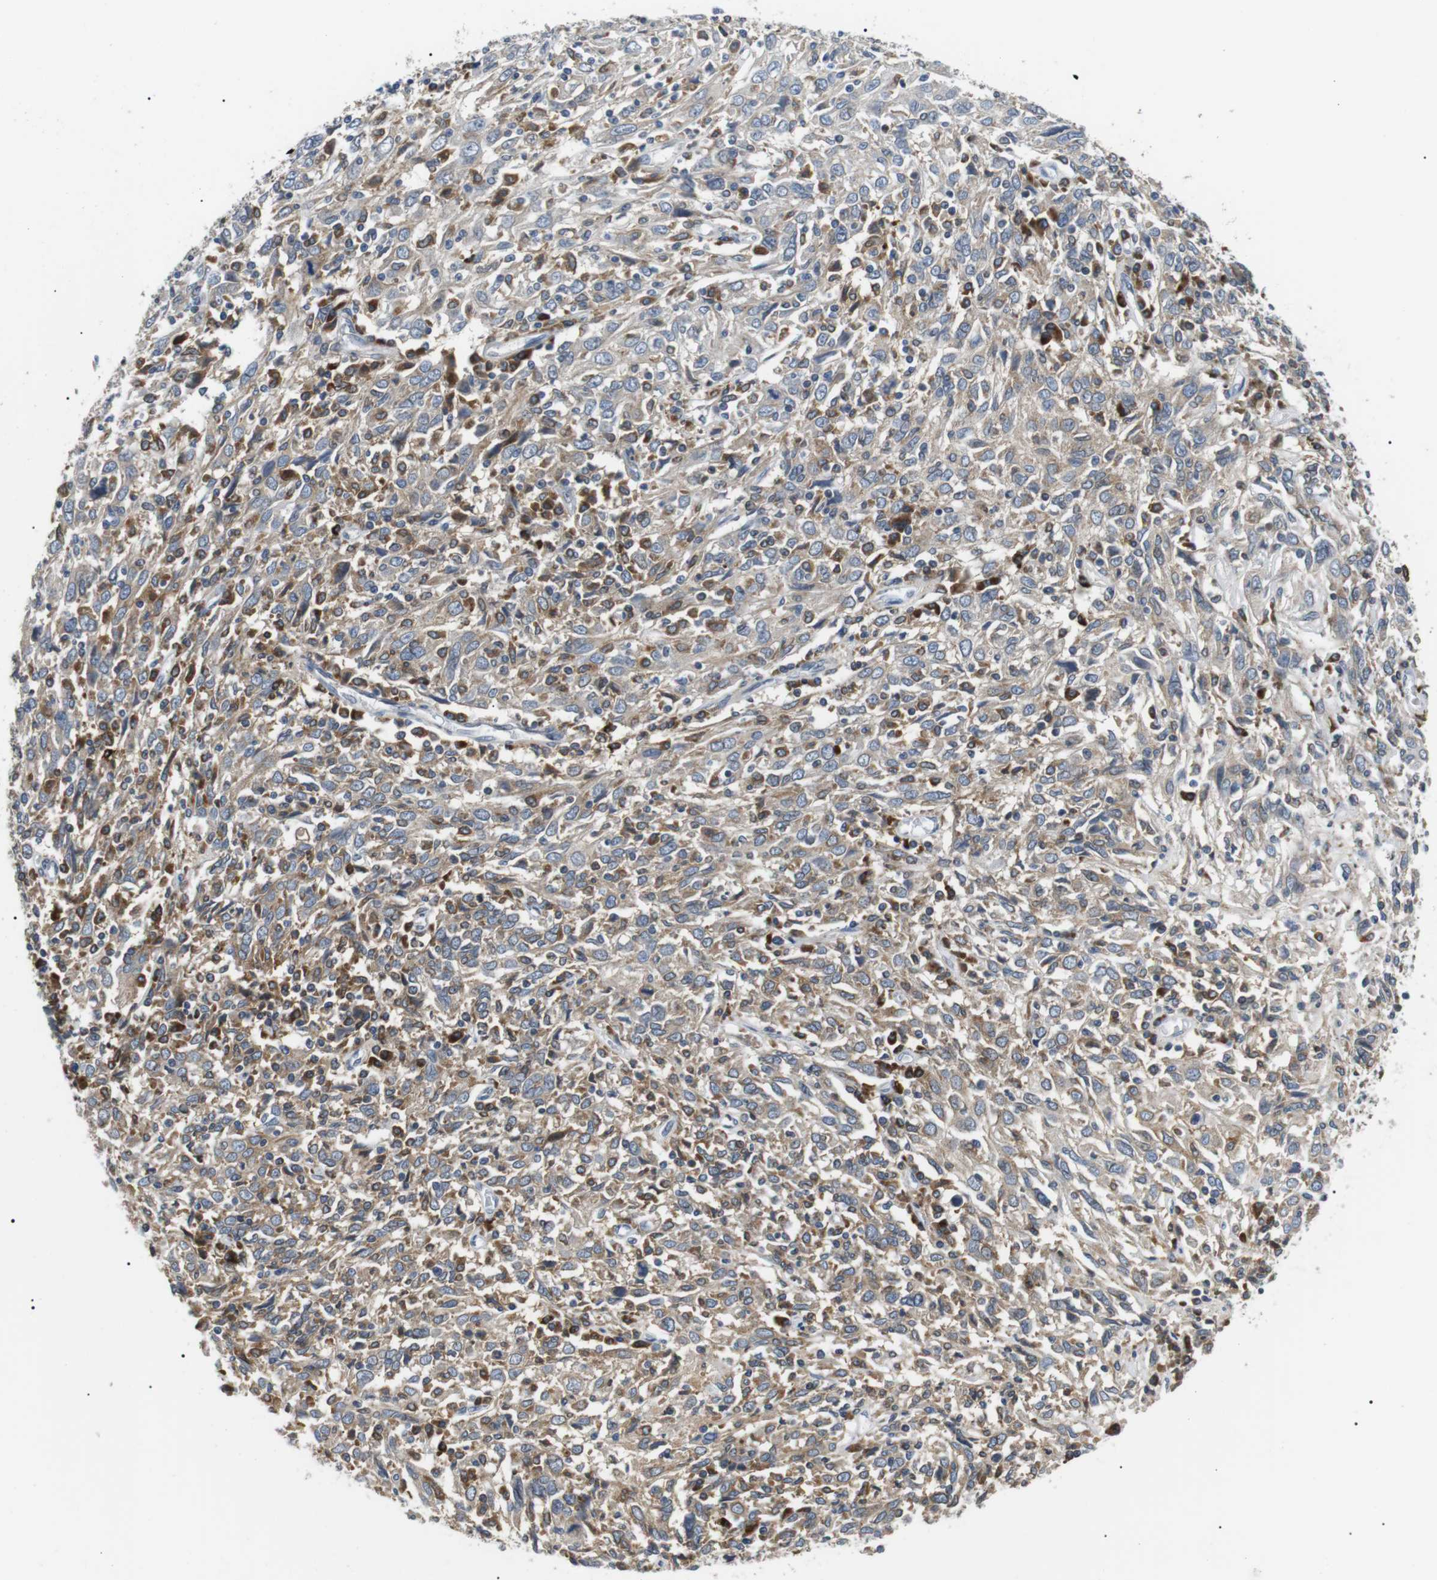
{"staining": {"intensity": "weak", "quantity": "25%-75%", "location": "cytoplasmic/membranous"}, "tissue": "cervical cancer", "cell_type": "Tumor cells", "image_type": "cancer", "snomed": [{"axis": "morphology", "description": "Squamous cell carcinoma, NOS"}, {"axis": "topography", "description": "Cervix"}], "caption": "A photomicrograph of cervical cancer (squamous cell carcinoma) stained for a protein reveals weak cytoplasmic/membranous brown staining in tumor cells. (DAB IHC with brightfield microscopy, high magnification).", "gene": "RAB9A", "patient": {"sex": "female", "age": 46}}